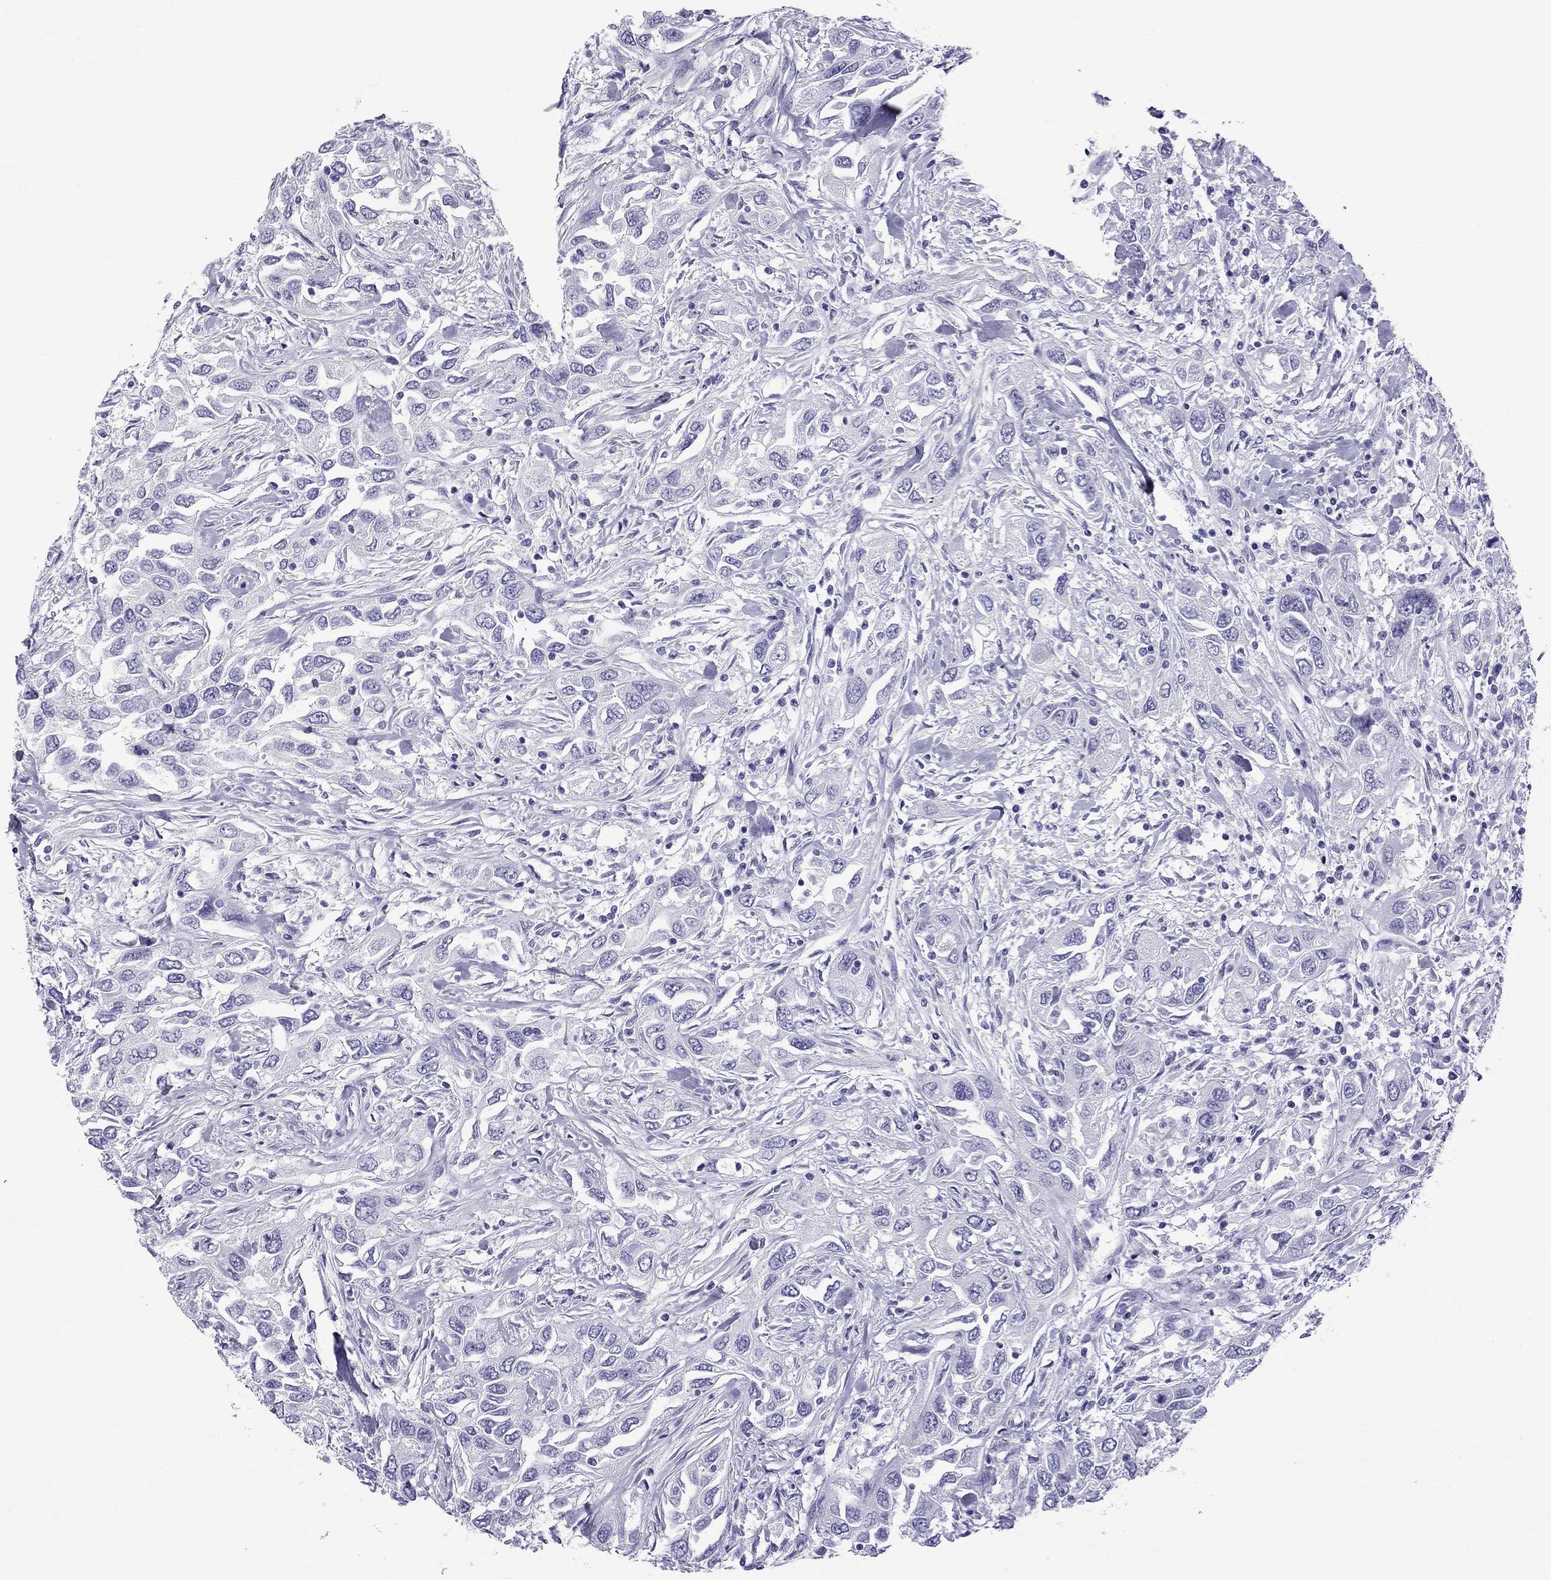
{"staining": {"intensity": "negative", "quantity": "none", "location": "none"}, "tissue": "urothelial cancer", "cell_type": "Tumor cells", "image_type": "cancer", "snomed": [{"axis": "morphology", "description": "Urothelial carcinoma, High grade"}, {"axis": "topography", "description": "Urinary bladder"}], "caption": "This is an immunohistochemistry micrograph of urothelial cancer. There is no positivity in tumor cells.", "gene": "SCART1", "patient": {"sex": "male", "age": 76}}